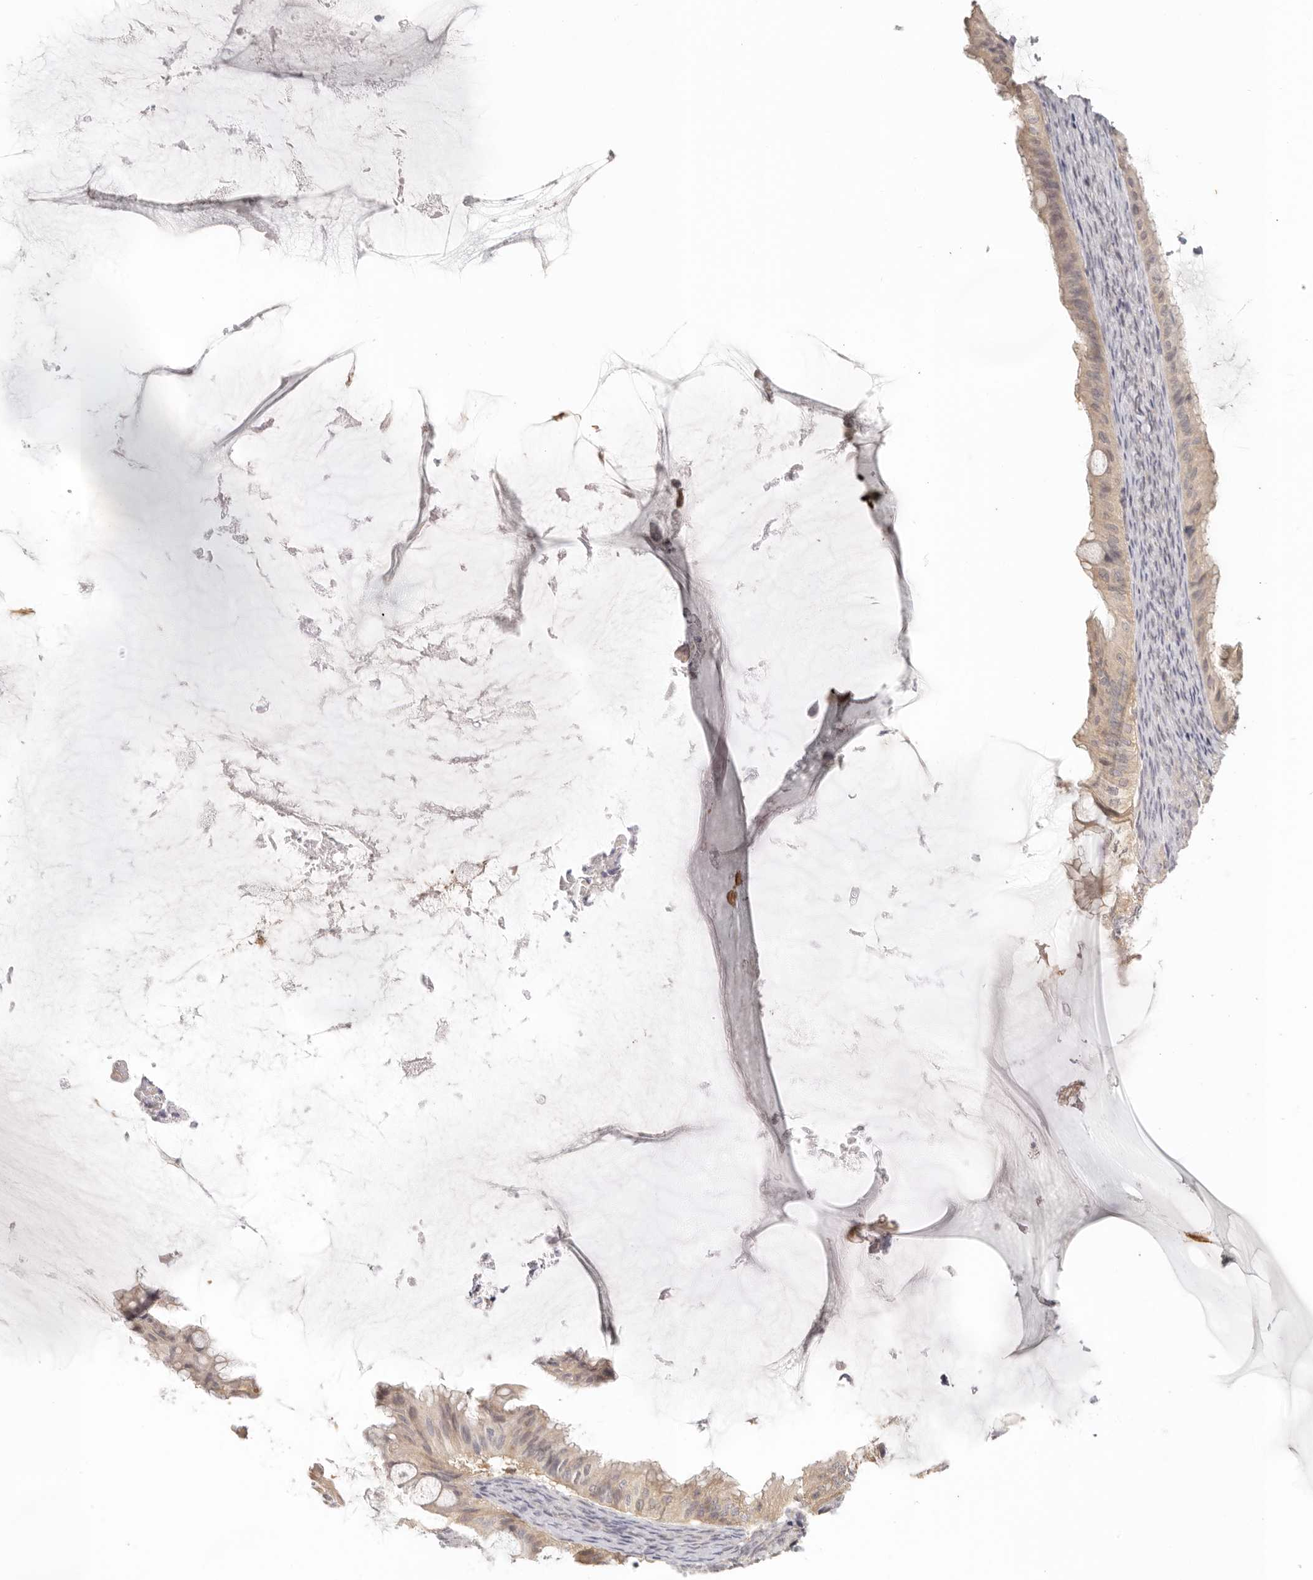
{"staining": {"intensity": "weak", "quantity": ">75%", "location": "cytoplasmic/membranous"}, "tissue": "ovarian cancer", "cell_type": "Tumor cells", "image_type": "cancer", "snomed": [{"axis": "morphology", "description": "Cystadenocarcinoma, mucinous, NOS"}, {"axis": "topography", "description": "Ovary"}], "caption": "Human ovarian mucinous cystadenocarcinoma stained with a protein marker shows weak staining in tumor cells.", "gene": "AHDC1", "patient": {"sex": "female", "age": 61}}